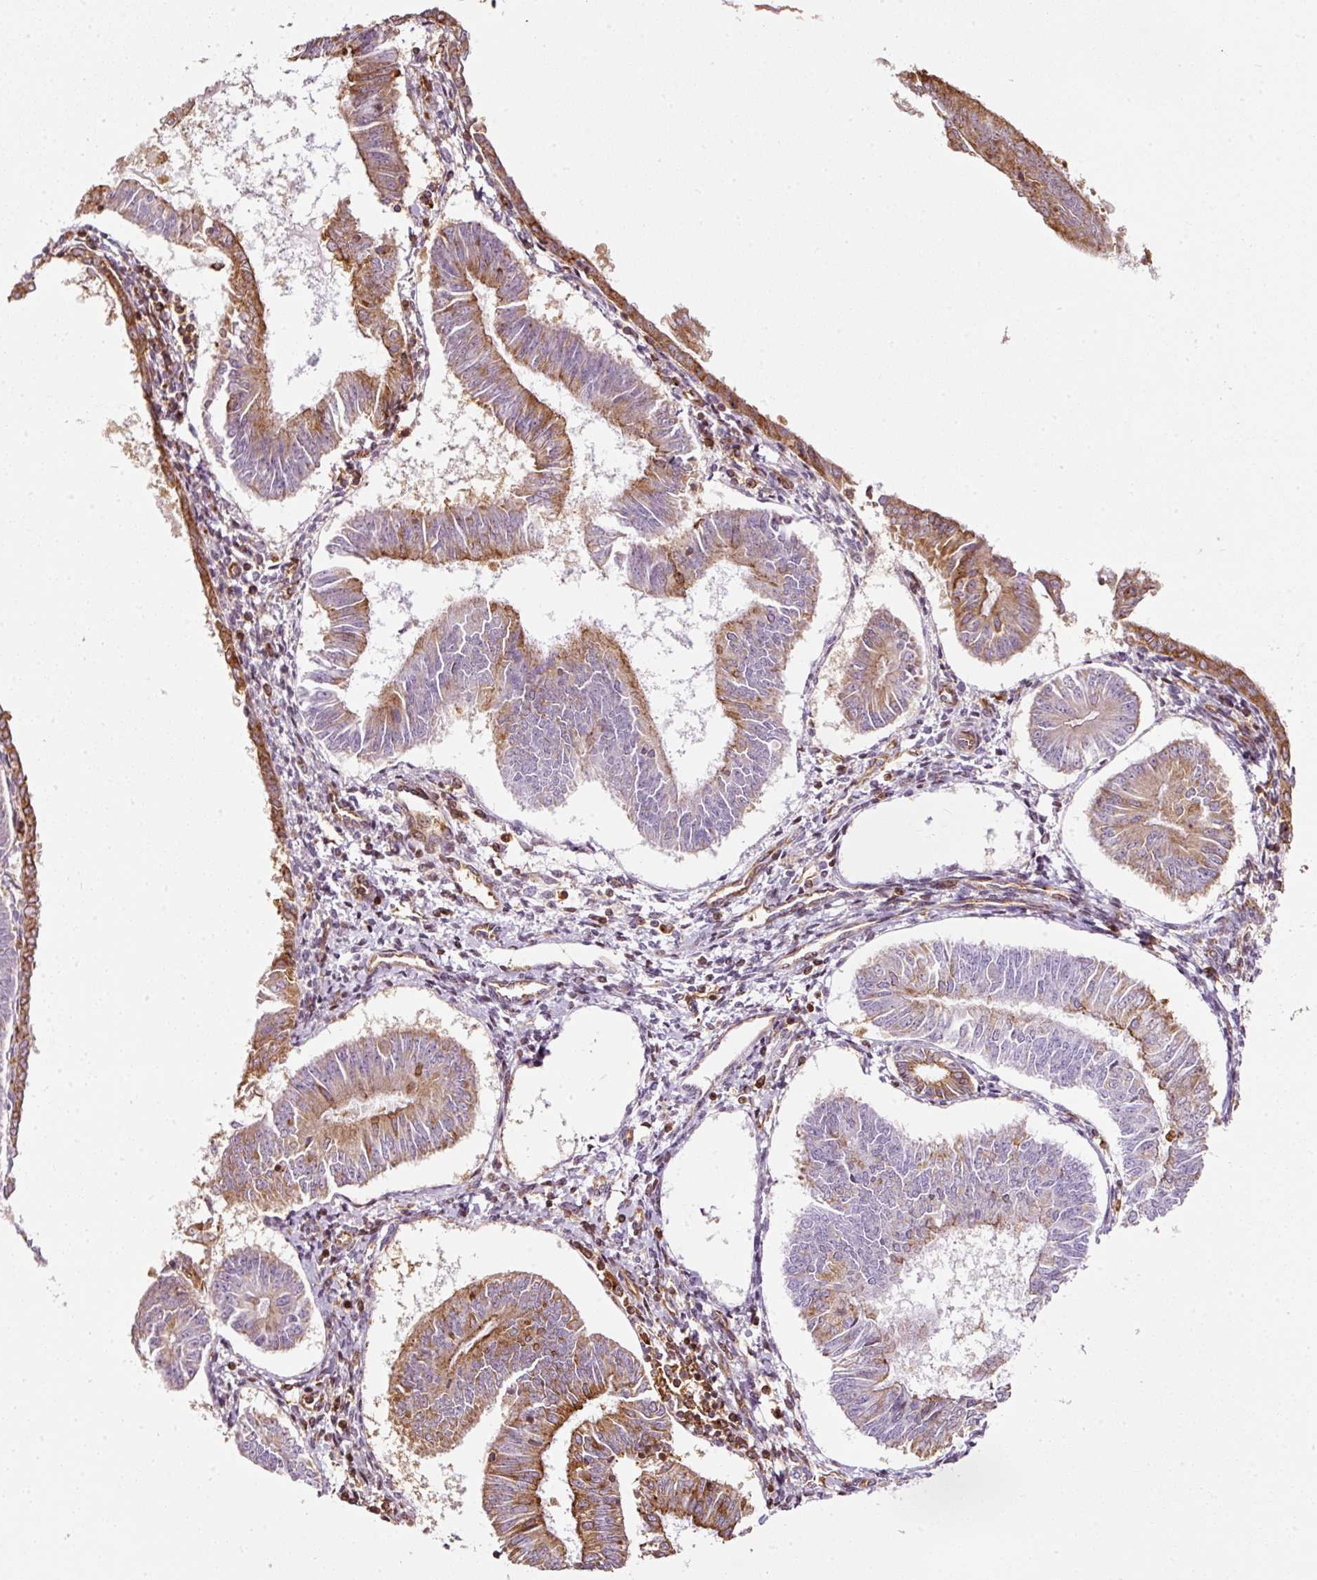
{"staining": {"intensity": "moderate", "quantity": "25%-75%", "location": "cytoplasmic/membranous"}, "tissue": "endometrial cancer", "cell_type": "Tumor cells", "image_type": "cancer", "snomed": [{"axis": "morphology", "description": "Adenocarcinoma, NOS"}, {"axis": "topography", "description": "Endometrium"}], "caption": "Protein staining of adenocarcinoma (endometrial) tissue reveals moderate cytoplasmic/membranous staining in approximately 25%-75% of tumor cells. The protein is shown in brown color, while the nuclei are stained blue.", "gene": "SCNM1", "patient": {"sex": "female", "age": 58}}